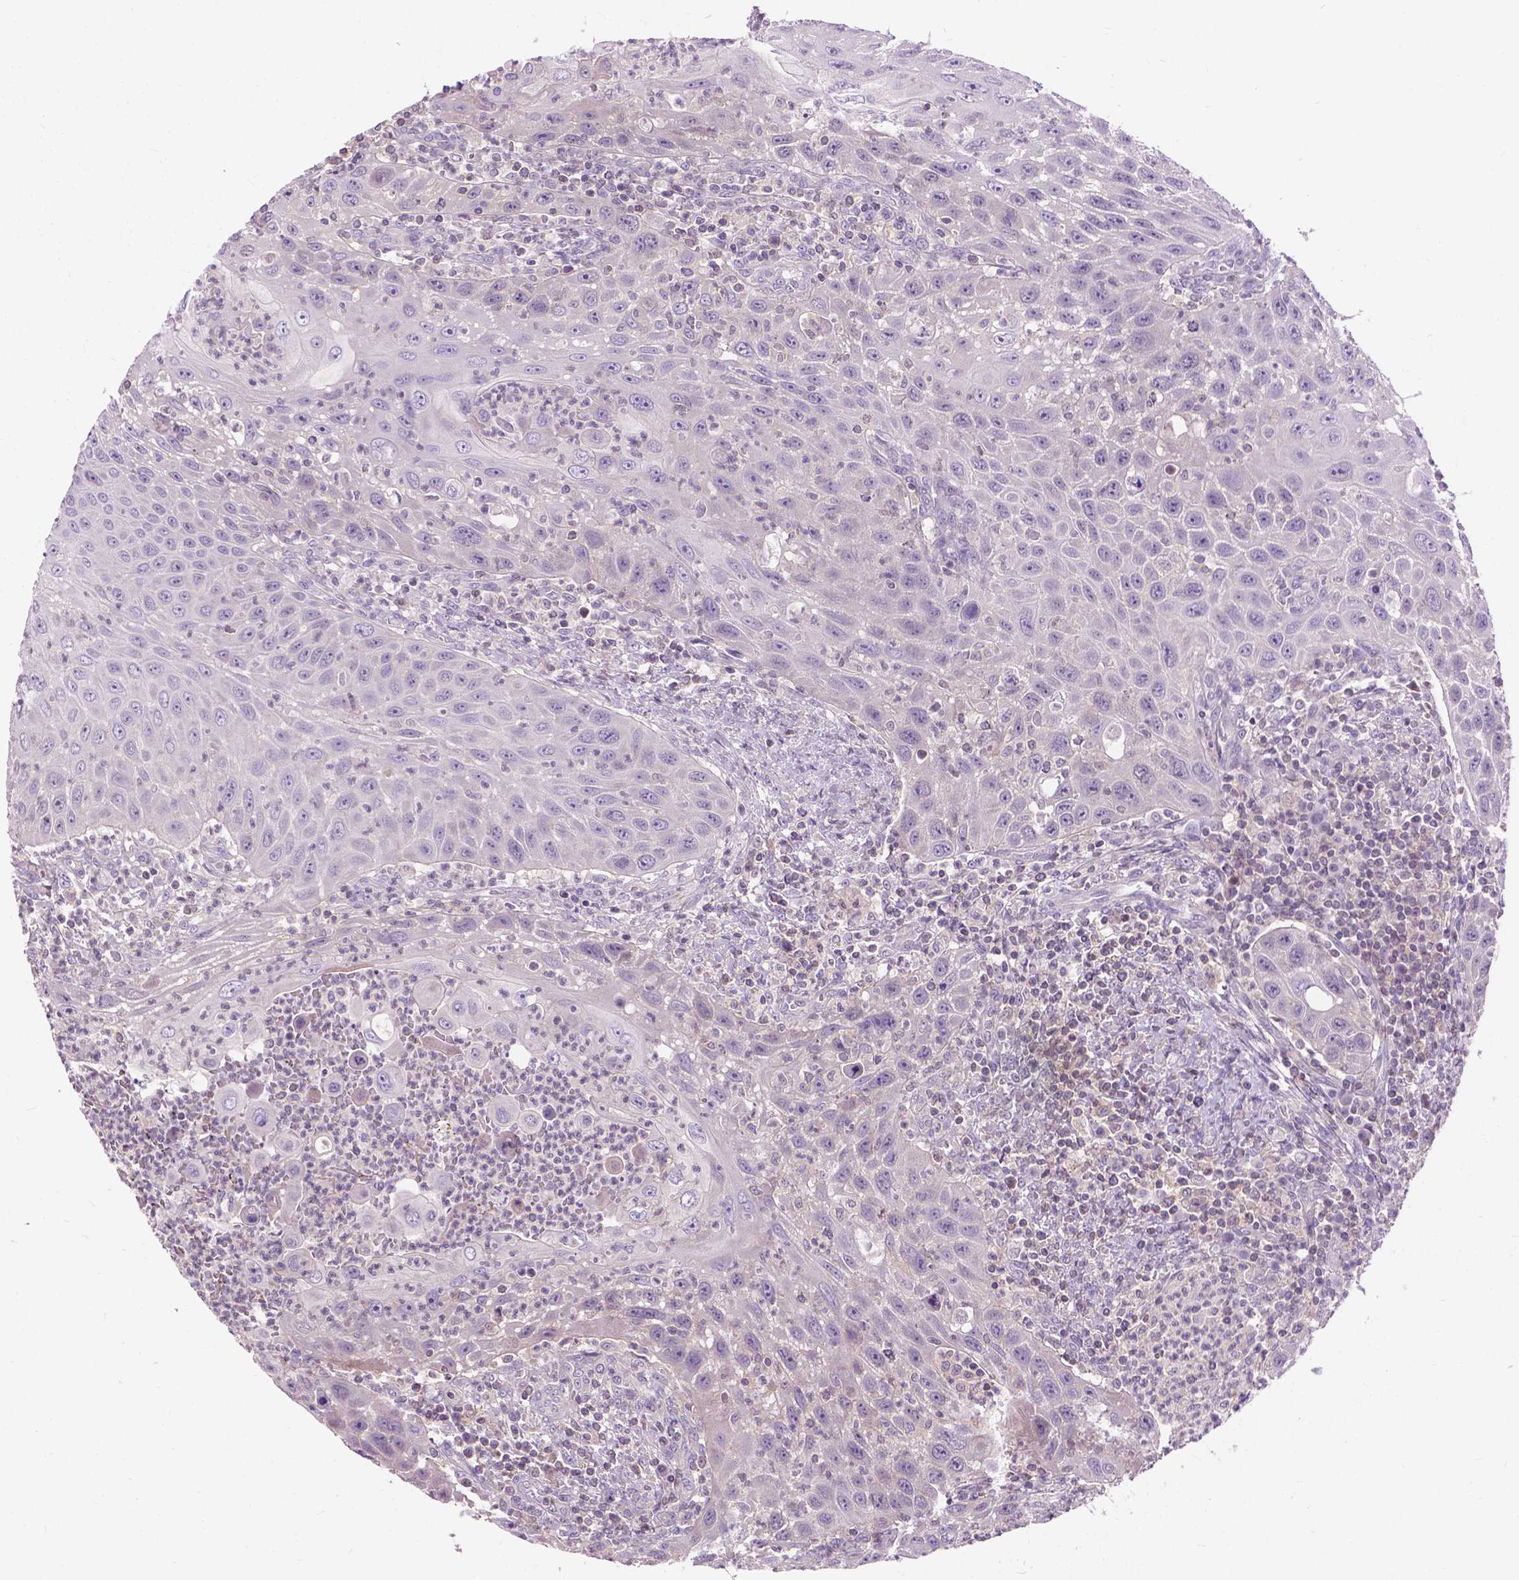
{"staining": {"intensity": "negative", "quantity": "none", "location": "none"}, "tissue": "head and neck cancer", "cell_type": "Tumor cells", "image_type": "cancer", "snomed": [{"axis": "morphology", "description": "Squamous cell carcinoma, NOS"}, {"axis": "topography", "description": "Head-Neck"}], "caption": "Photomicrograph shows no protein positivity in tumor cells of squamous cell carcinoma (head and neck) tissue.", "gene": "JAK3", "patient": {"sex": "male", "age": 69}}